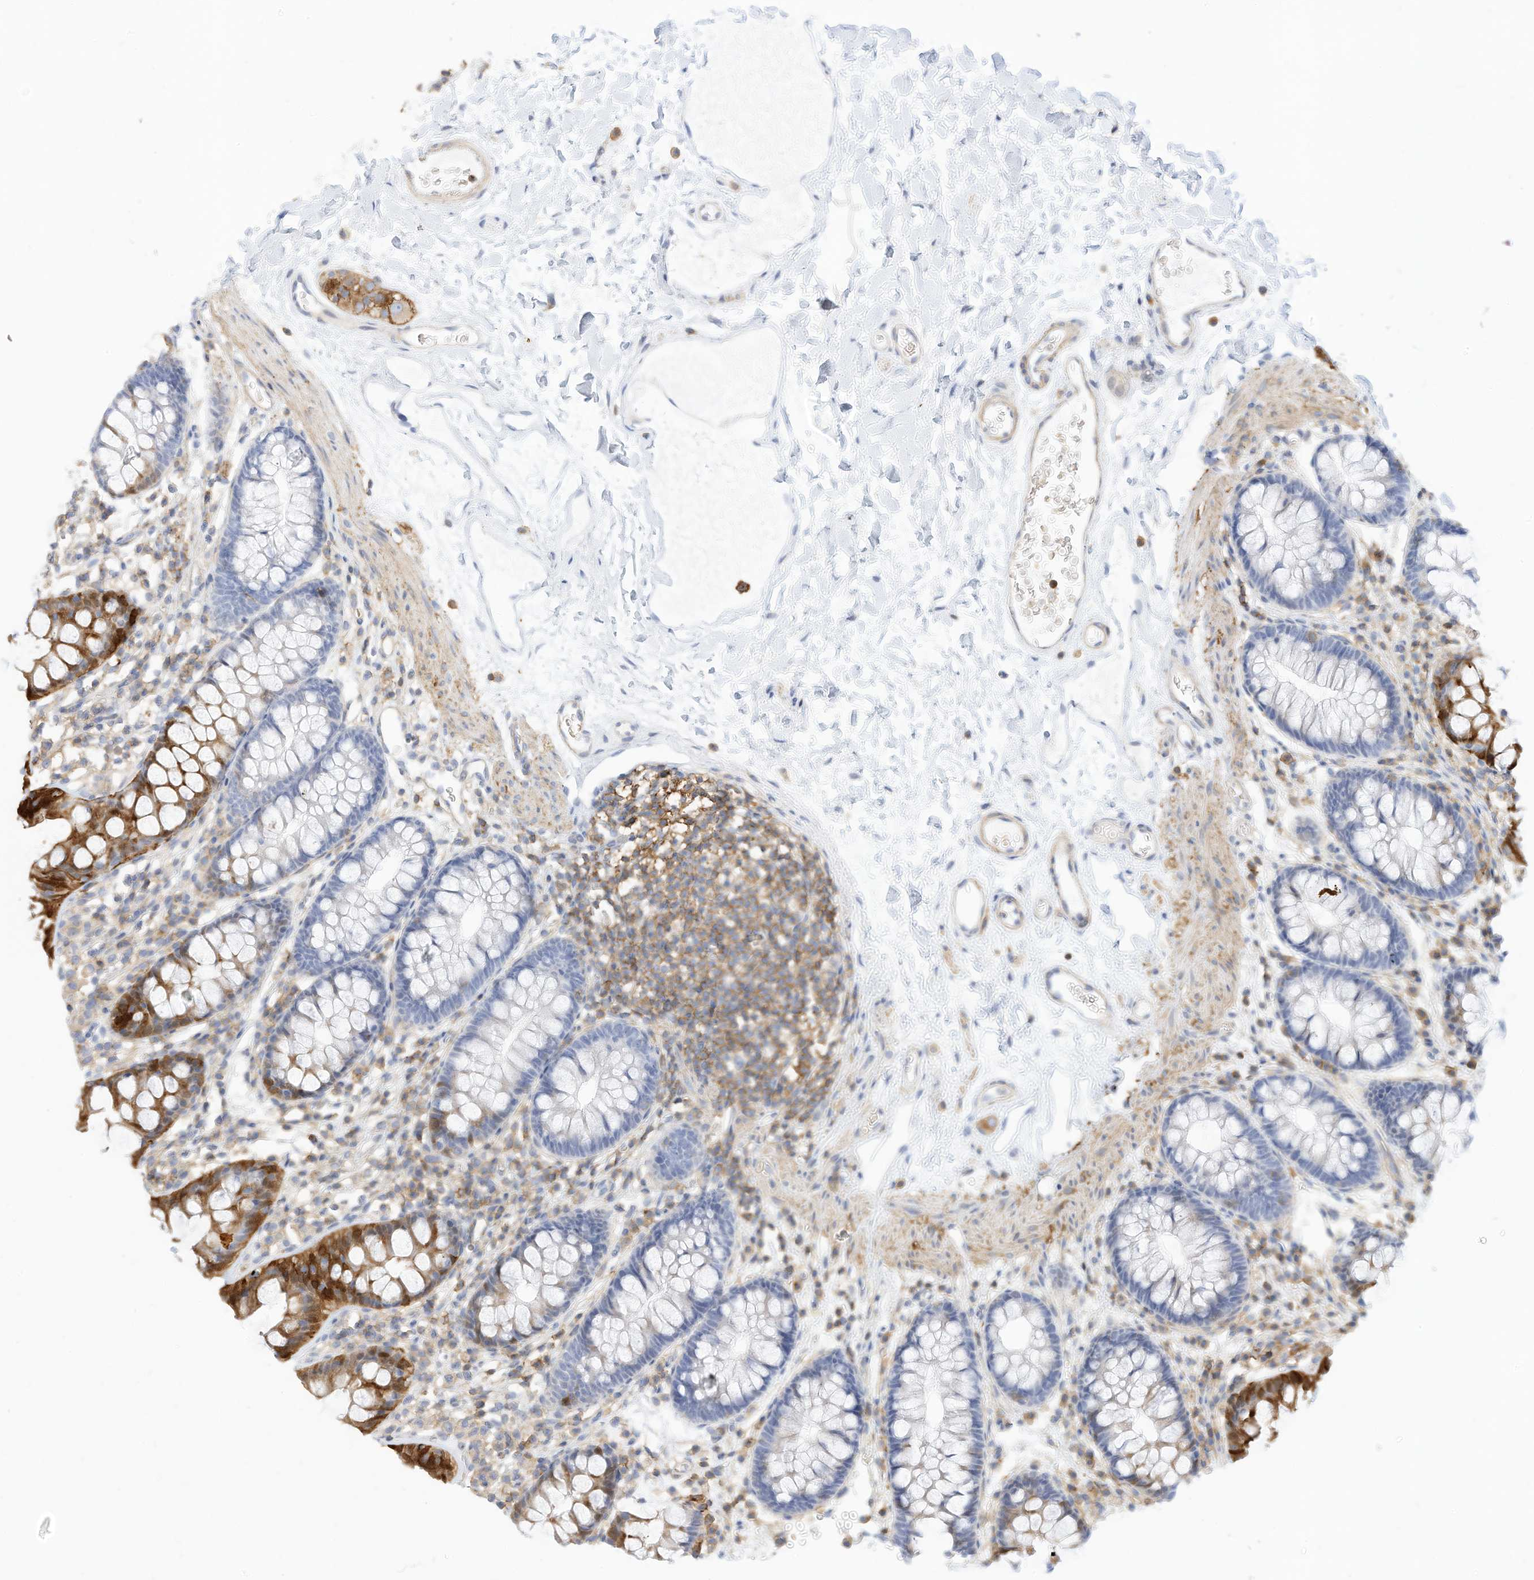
{"staining": {"intensity": "weak", "quantity": ">75%", "location": "cytoplasmic/membranous"}, "tissue": "colon", "cell_type": "Endothelial cells", "image_type": "normal", "snomed": [{"axis": "morphology", "description": "Normal tissue, NOS"}, {"axis": "topography", "description": "Colon"}], "caption": "IHC histopathology image of unremarkable colon: human colon stained using immunohistochemistry (IHC) shows low levels of weak protein expression localized specifically in the cytoplasmic/membranous of endothelial cells, appearing as a cytoplasmic/membranous brown color.", "gene": "TXNDC9", "patient": {"sex": "female", "age": 62}}